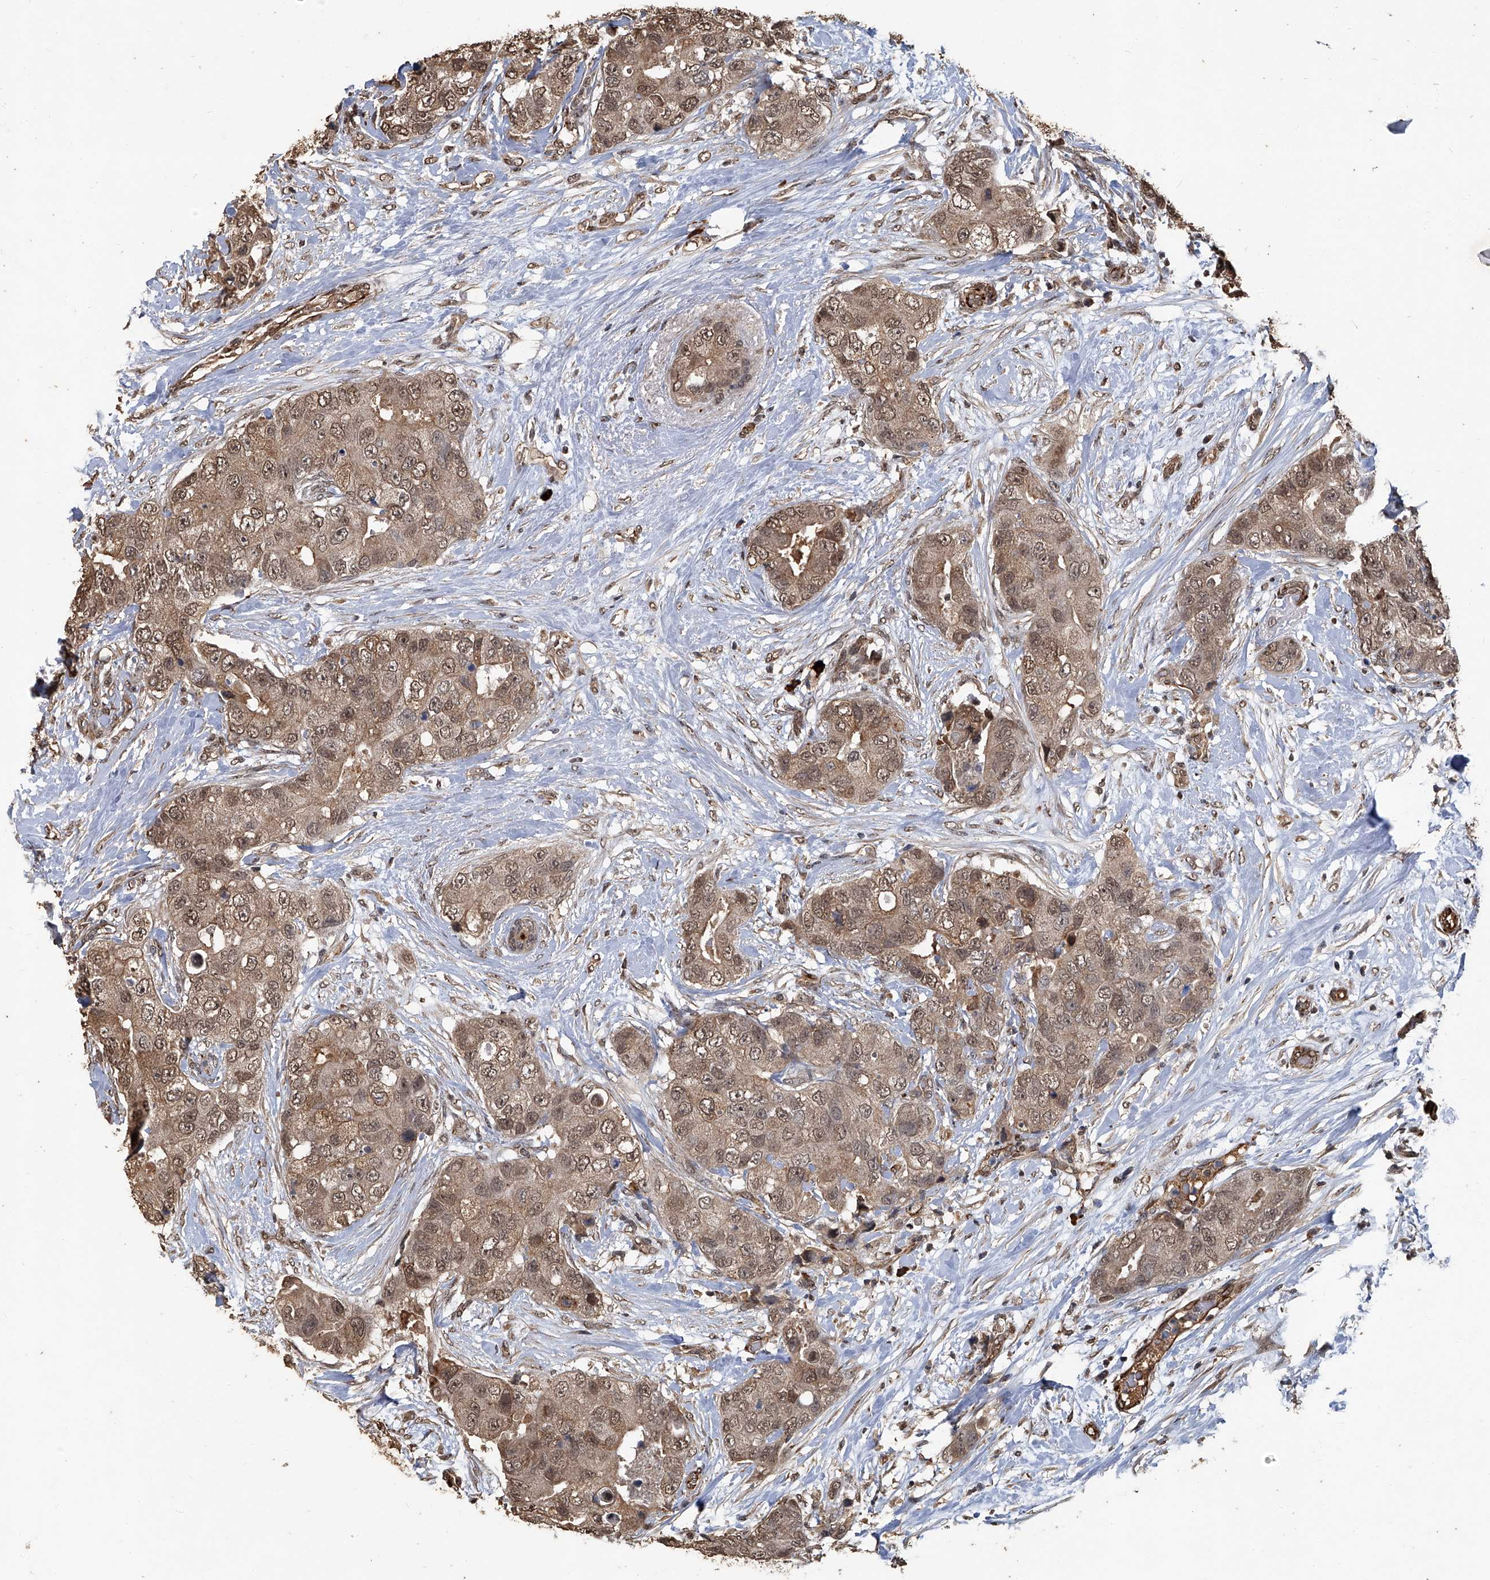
{"staining": {"intensity": "moderate", "quantity": ">75%", "location": "cytoplasmic/membranous,nuclear"}, "tissue": "breast cancer", "cell_type": "Tumor cells", "image_type": "cancer", "snomed": [{"axis": "morphology", "description": "Duct carcinoma"}, {"axis": "topography", "description": "Breast"}], "caption": "This is a histology image of IHC staining of breast cancer (invasive ductal carcinoma), which shows moderate staining in the cytoplasmic/membranous and nuclear of tumor cells.", "gene": "GPR132", "patient": {"sex": "female", "age": 62}}